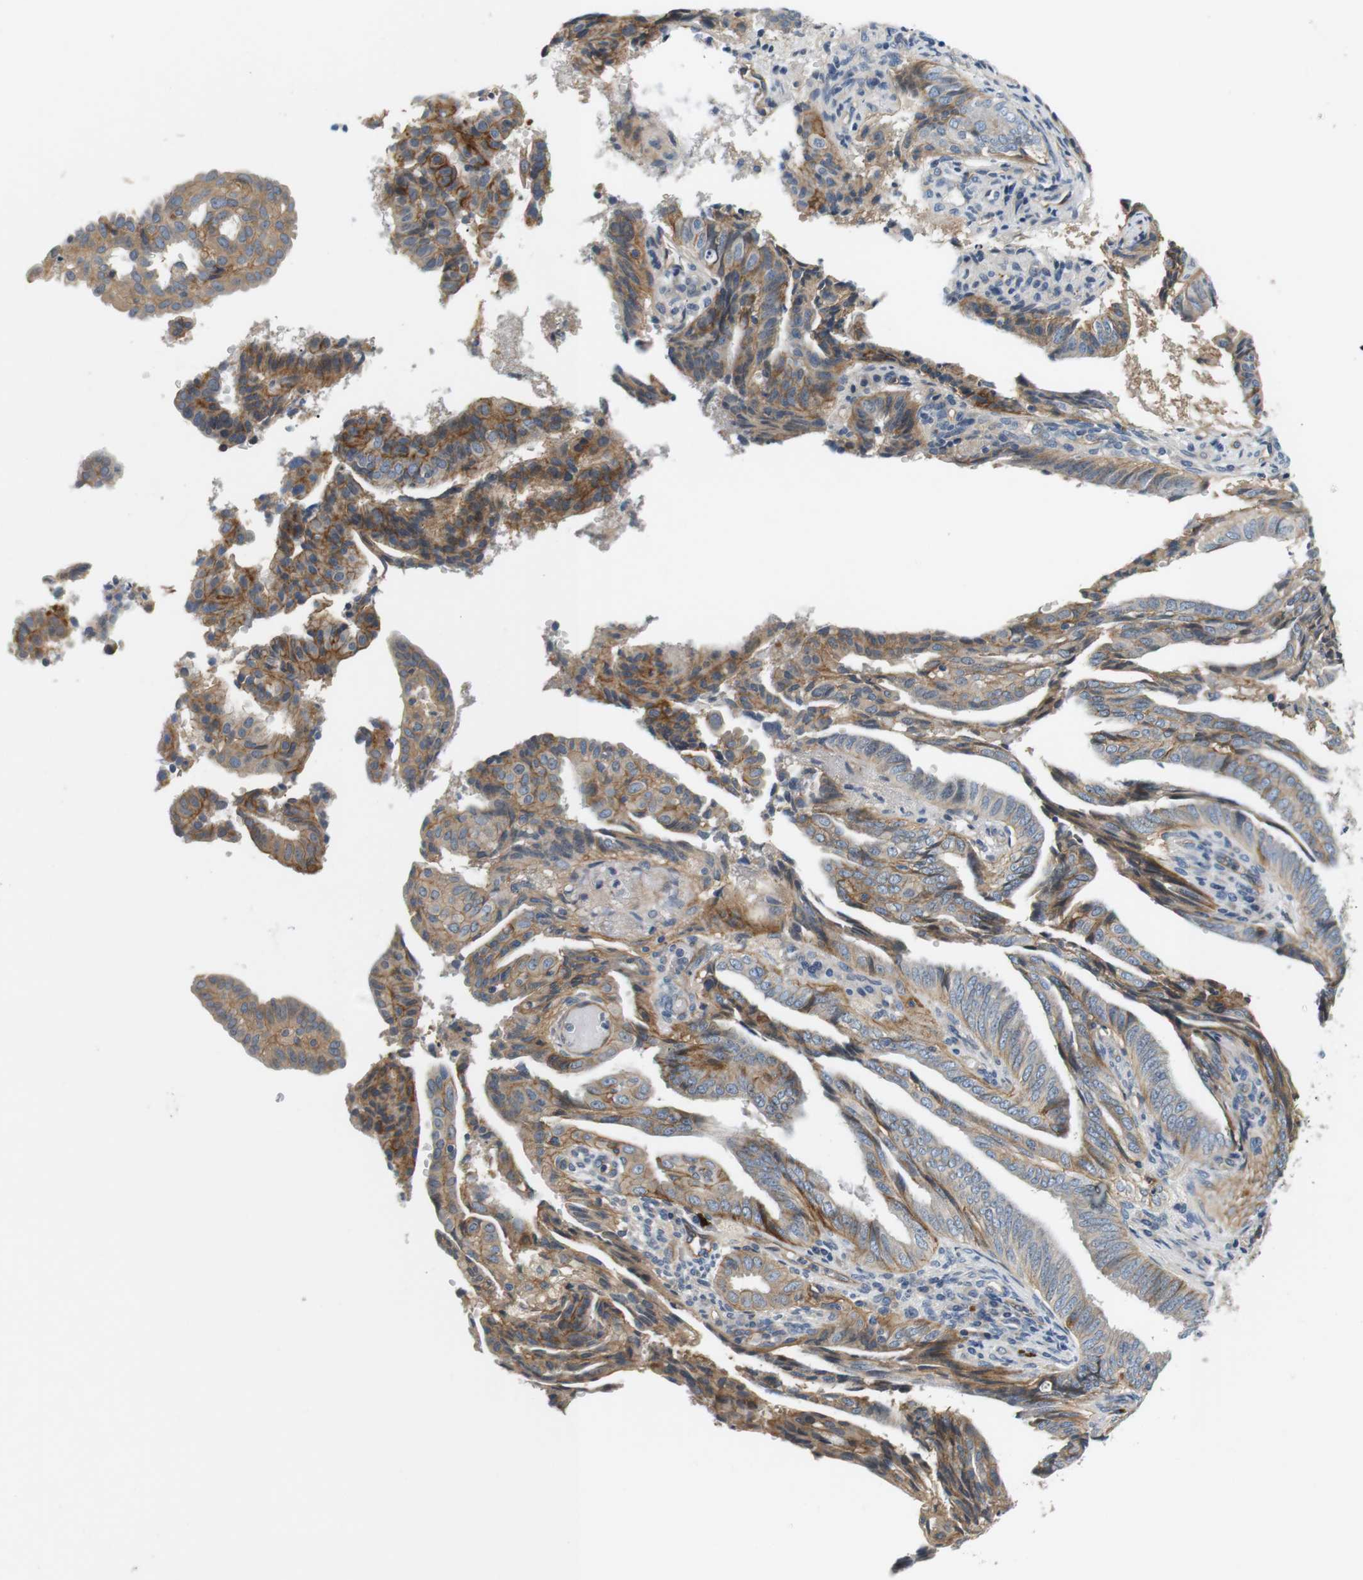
{"staining": {"intensity": "moderate", "quantity": "25%-75%", "location": "cytoplasmic/membranous"}, "tissue": "endometrial cancer", "cell_type": "Tumor cells", "image_type": "cancer", "snomed": [{"axis": "morphology", "description": "Adenocarcinoma, NOS"}, {"axis": "topography", "description": "Endometrium"}], "caption": "Endometrial cancer (adenocarcinoma) was stained to show a protein in brown. There is medium levels of moderate cytoplasmic/membranous positivity in approximately 25%-75% of tumor cells.", "gene": "SLC30A1", "patient": {"sex": "female", "age": 58}}